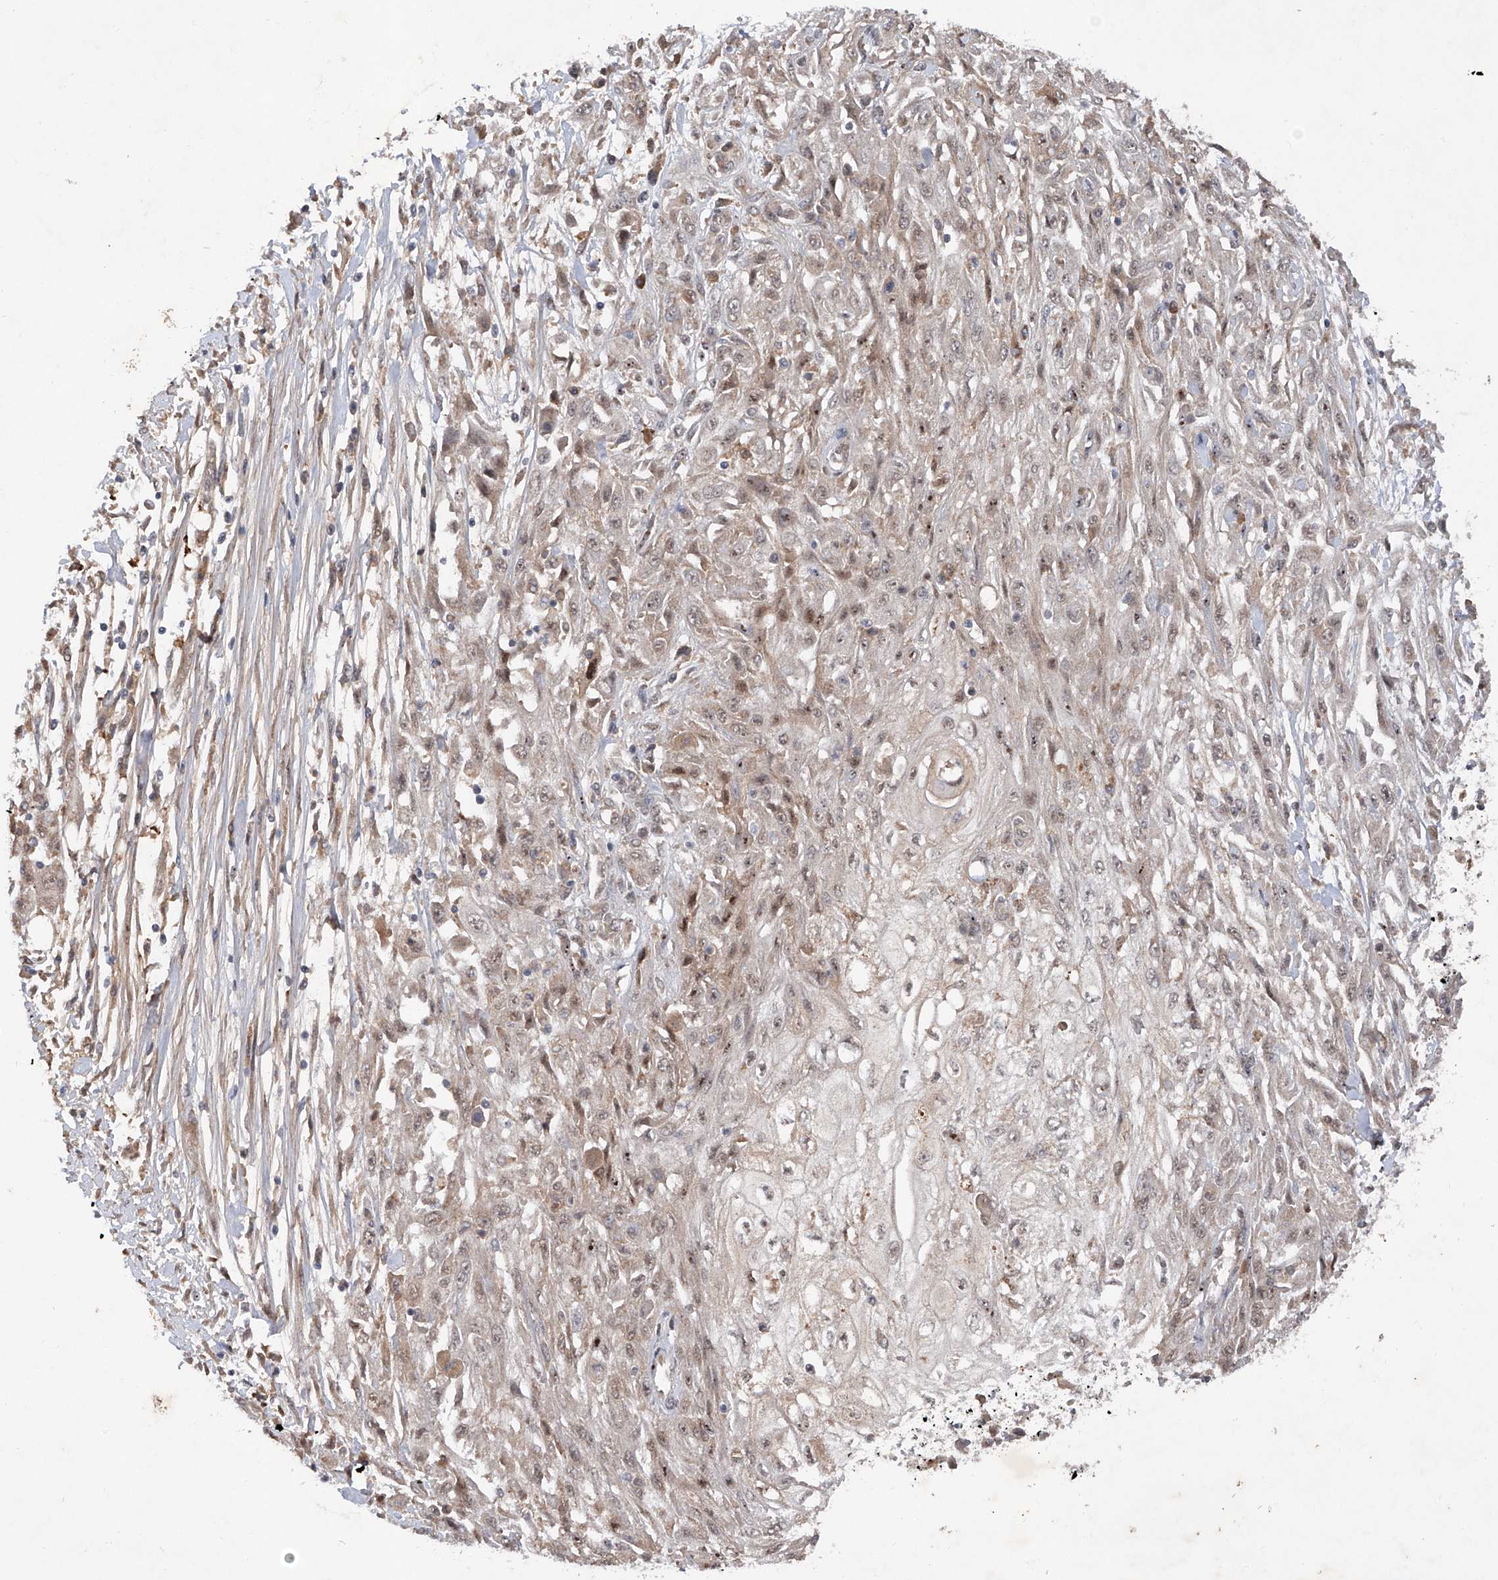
{"staining": {"intensity": "weak", "quantity": "25%-75%", "location": "cytoplasmic/membranous,nuclear"}, "tissue": "skin cancer", "cell_type": "Tumor cells", "image_type": "cancer", "snomed": [{"axis": "morphology", "description": "Squamous cell carcinoma, NOS"}, {"axis": "morphology", "description": "Squamous cell carcinoma, metastatic, NOS"}, {"axis": "topography", "description": "Skin"}, {"axis": "topography", "description": "Lymph node"}], "caption": "Immunohistochemical staining of human metastatic squamous cell carcinoma (skin) displays low levels of weak cytoplasmic/membranous and nuclear protein positivity in about 25%-75% of tumor cells.", "gene": "FAM135A", "patient": {"sex": "male", "age": 75}}